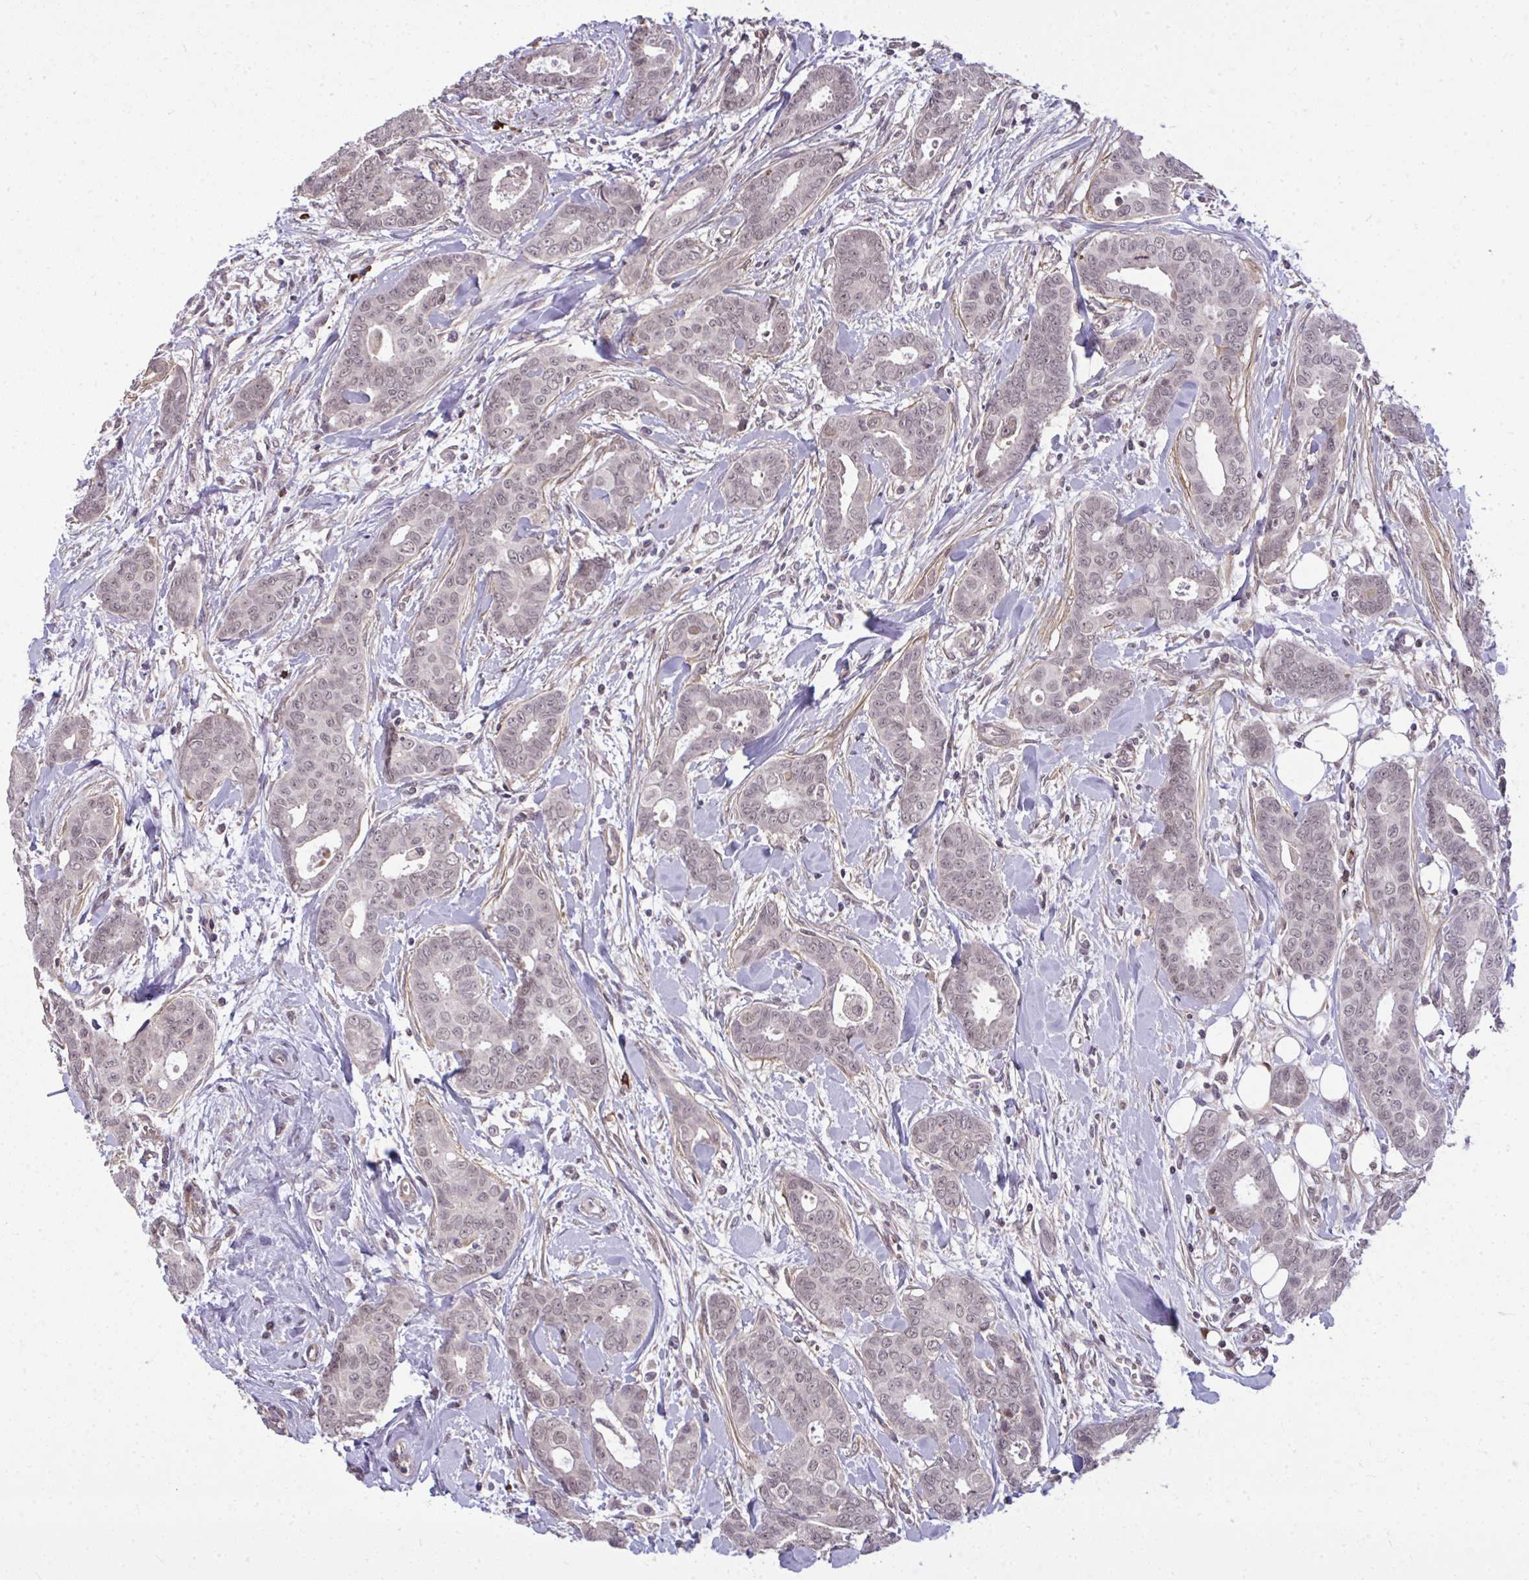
{"staining": {"intensity": "weak", "quantity": ">75%", "location": "nuclear"}, "tissue": "breast cancer", "cell_type": "Tumor cells", "image_type": "cancer", "snomed": [{"axis": "morphology", "description": "Duct carcinoma"}, {"axis": "topography", "description": "Breast"}], "caption": "An IHC histopathology image of neoplastic tissue is shown. Protein staining in brown labels weak nuclear positivity in breast intraductal carcinoma within tumor cells. The protein of interest is stained brown, and the nuclei are stained in blue (DAB IHC with brightfield microscopy, high magnification).", "gene": "ZSCAN9", "patient": {"sex": "female", "age": 45}}